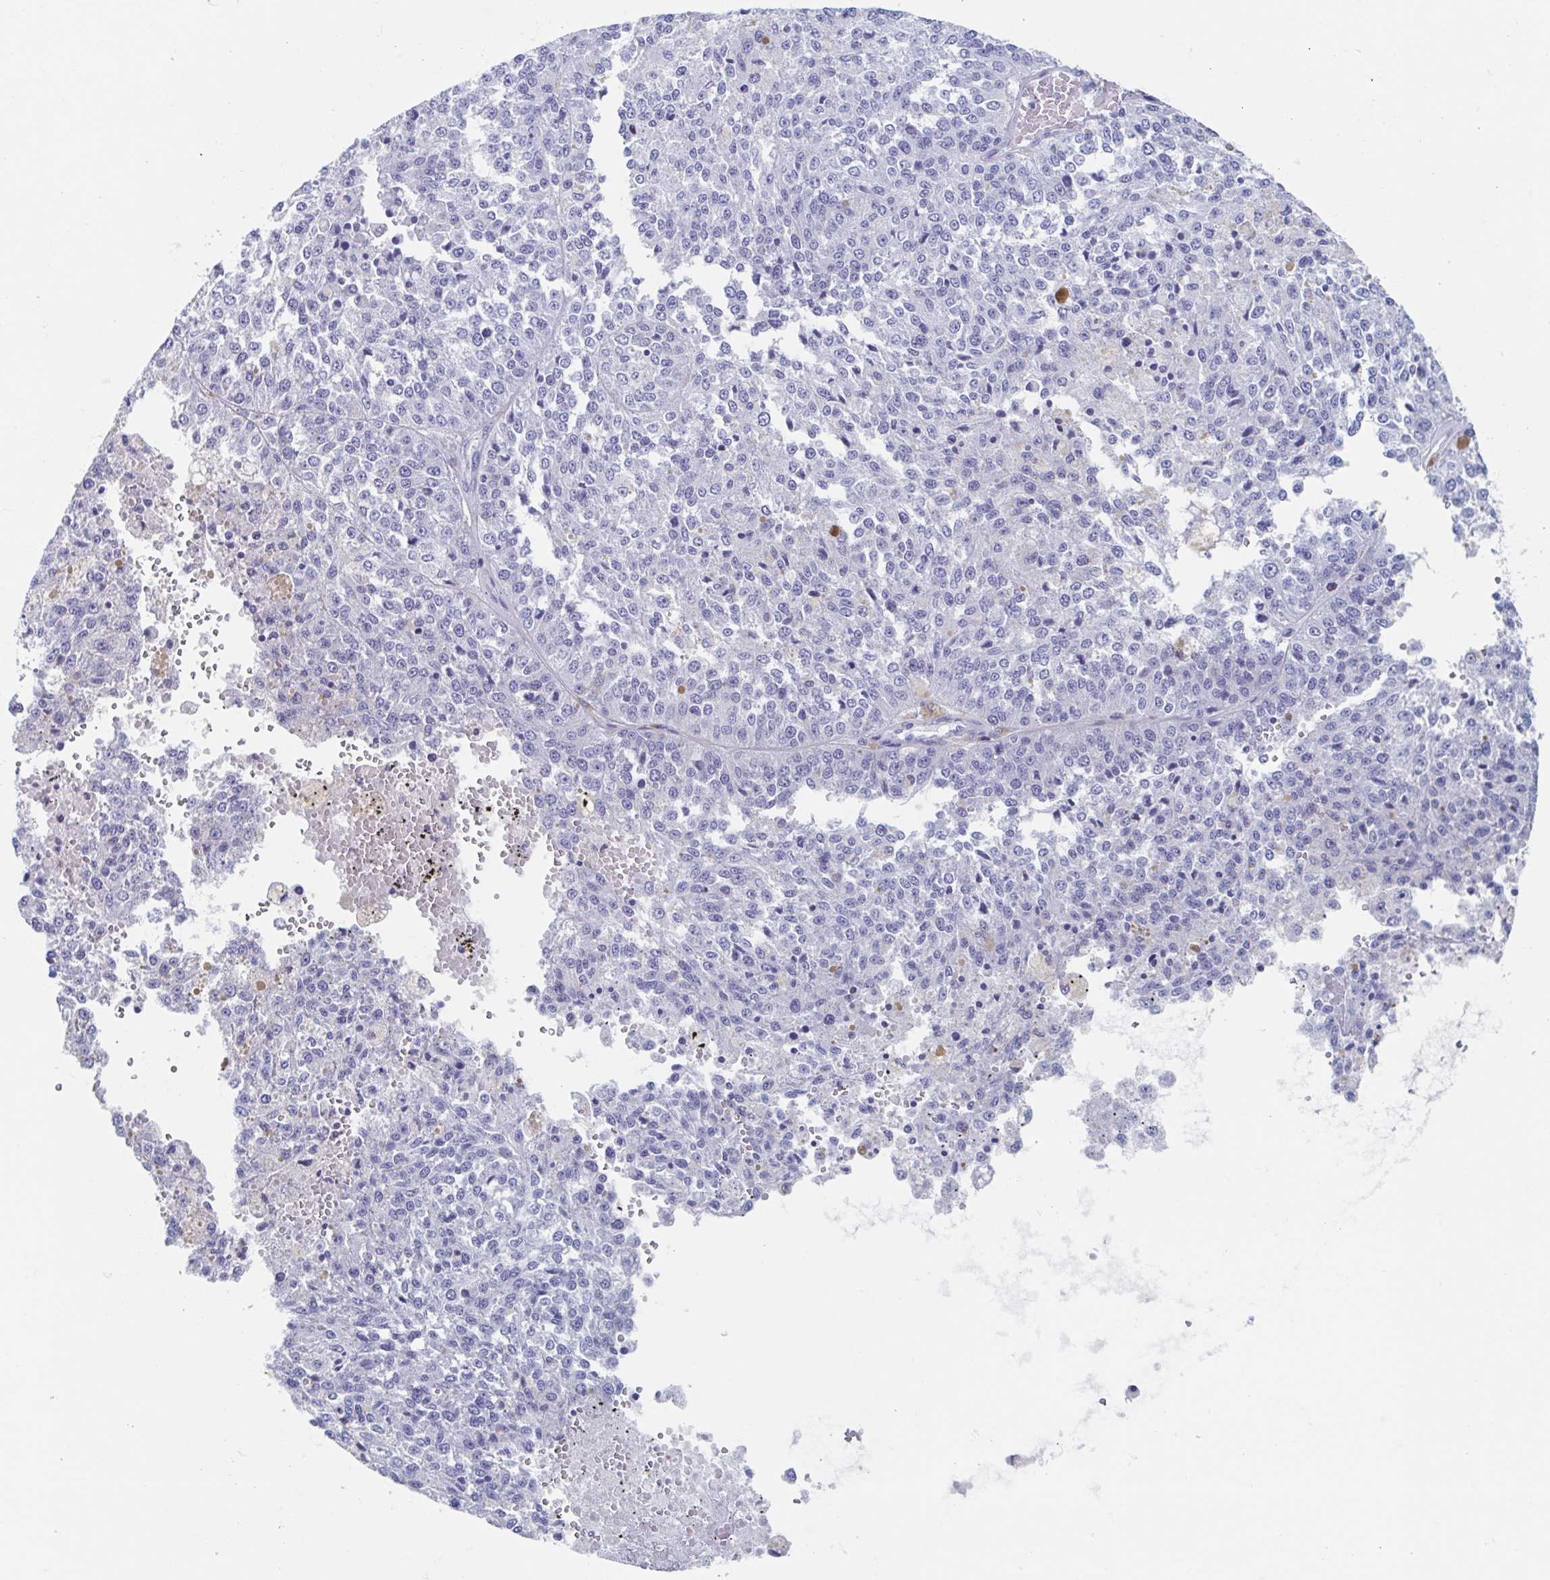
{"staining": {"intensity": "negative", "quantity": "none", "location": "none"}, "tissue": "melanoma", "cell_type": "Tumor cells", "image_type": "cancer", "snomed": [{"axis": "morphology", "description": "Malignant melanoma, Metastatic site"}, {"axis": "topography", "description": "Lymph node"}], "caption": "Immunohistochemistry (IHC) histopathology image of malignant melanoma (metastatic site) stained for a protein (brown), which exhibits no positivity in tumor cells.", "gene": "HDGFL1", "patient": {"sex": "female", "age": 64}}